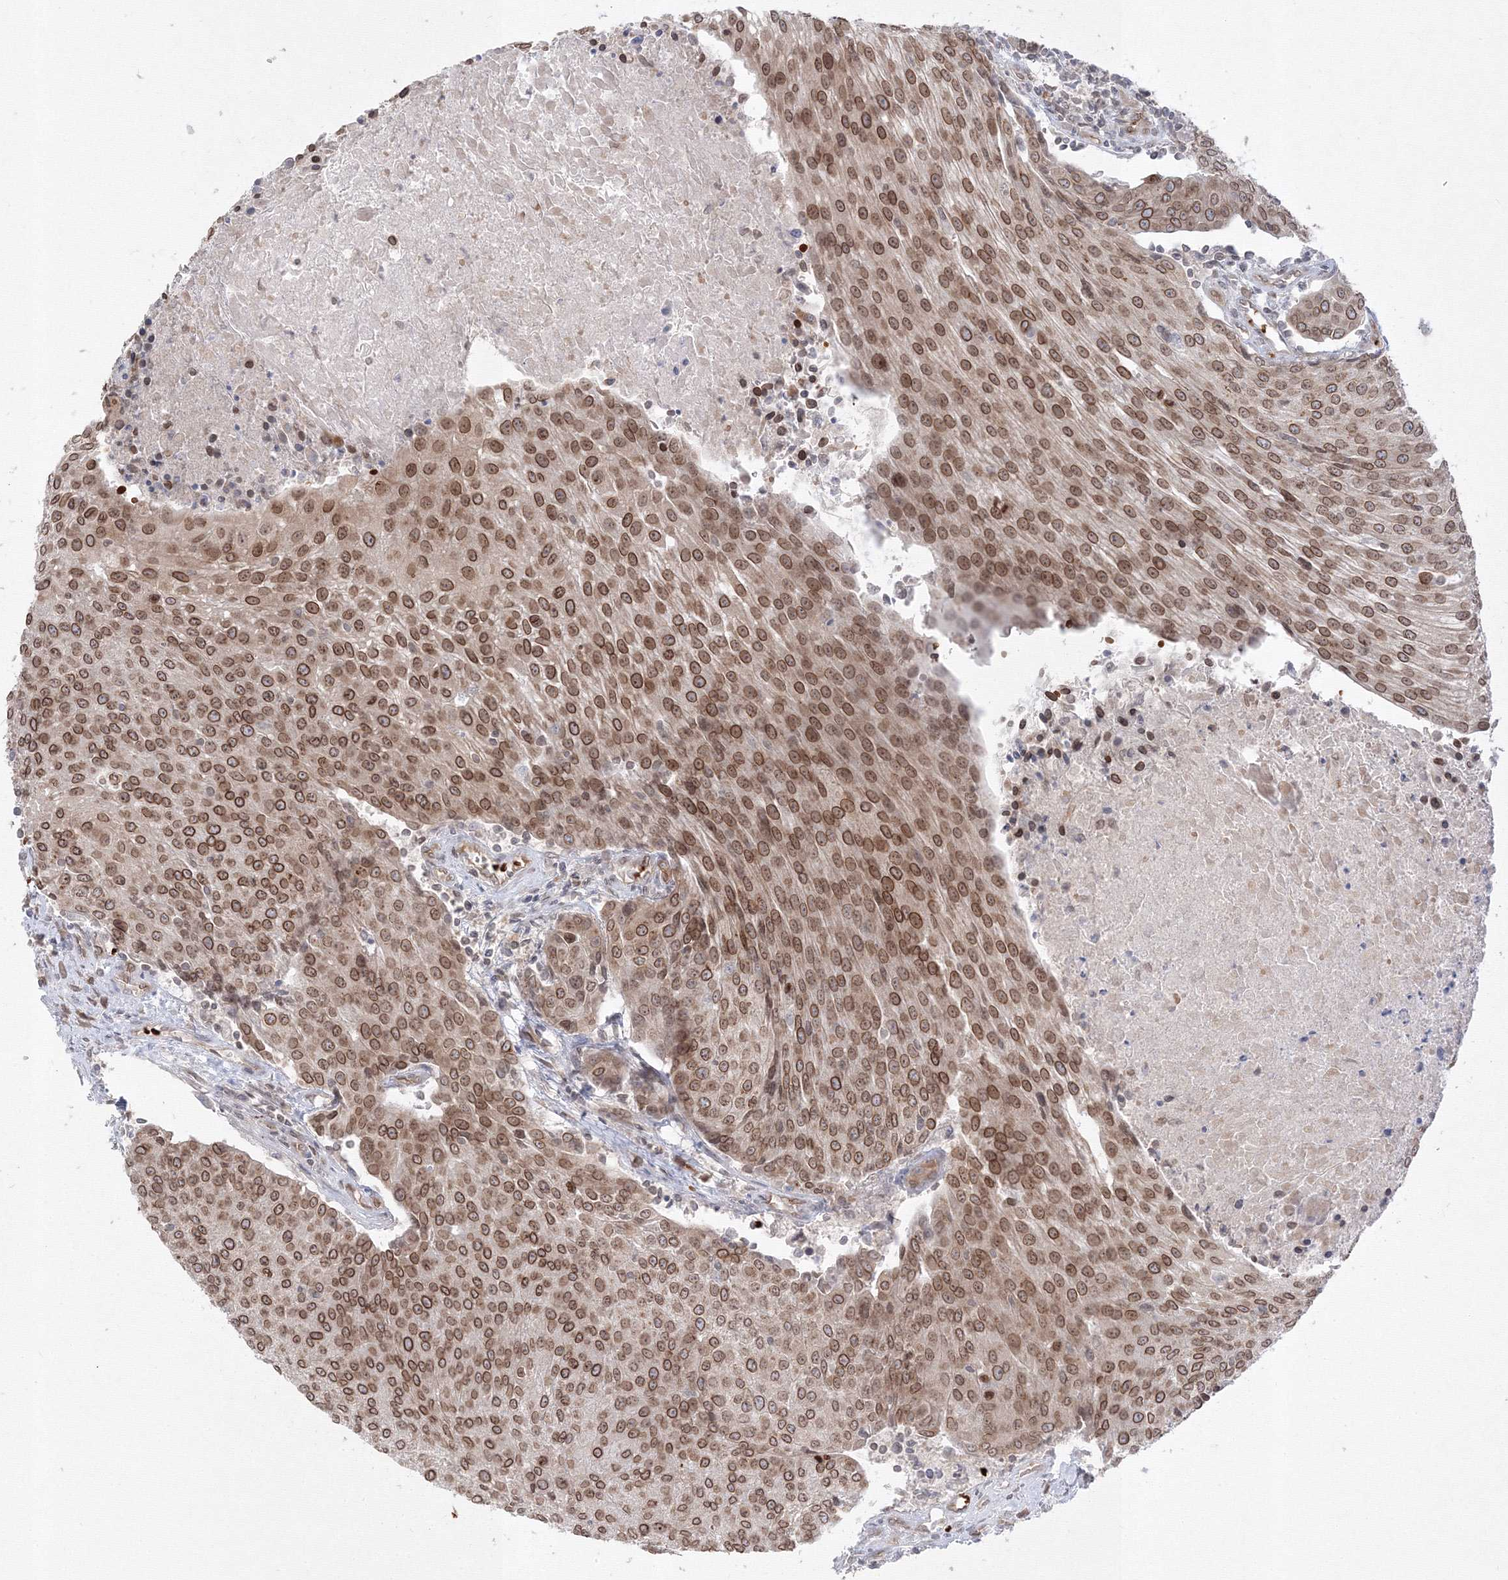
{"staining": {"intensity": "moderate", "quantity": ">75%", "location": "cytoplasmic/membranous,nuclear"}, "tissue": "urothelial cancer", "cell_type": "Tumor cells", "image_type": "cancer", "snomed": [{"axis": "morphology", "description": "Urothelial carcinoma, High grade"}, {"axis": "topography", "description": "Urinary bladder"}], "caption": "The photomicrograph exhibits immunohistochemical staining of urothelial carcinoma (high-grade). There is moderate cytoplasmic/membranous and nuclear positivity is identified in about >75% of tumor cells.", "gene": "DNAJB2", "patient": {"sex": "female", "age": 85}}